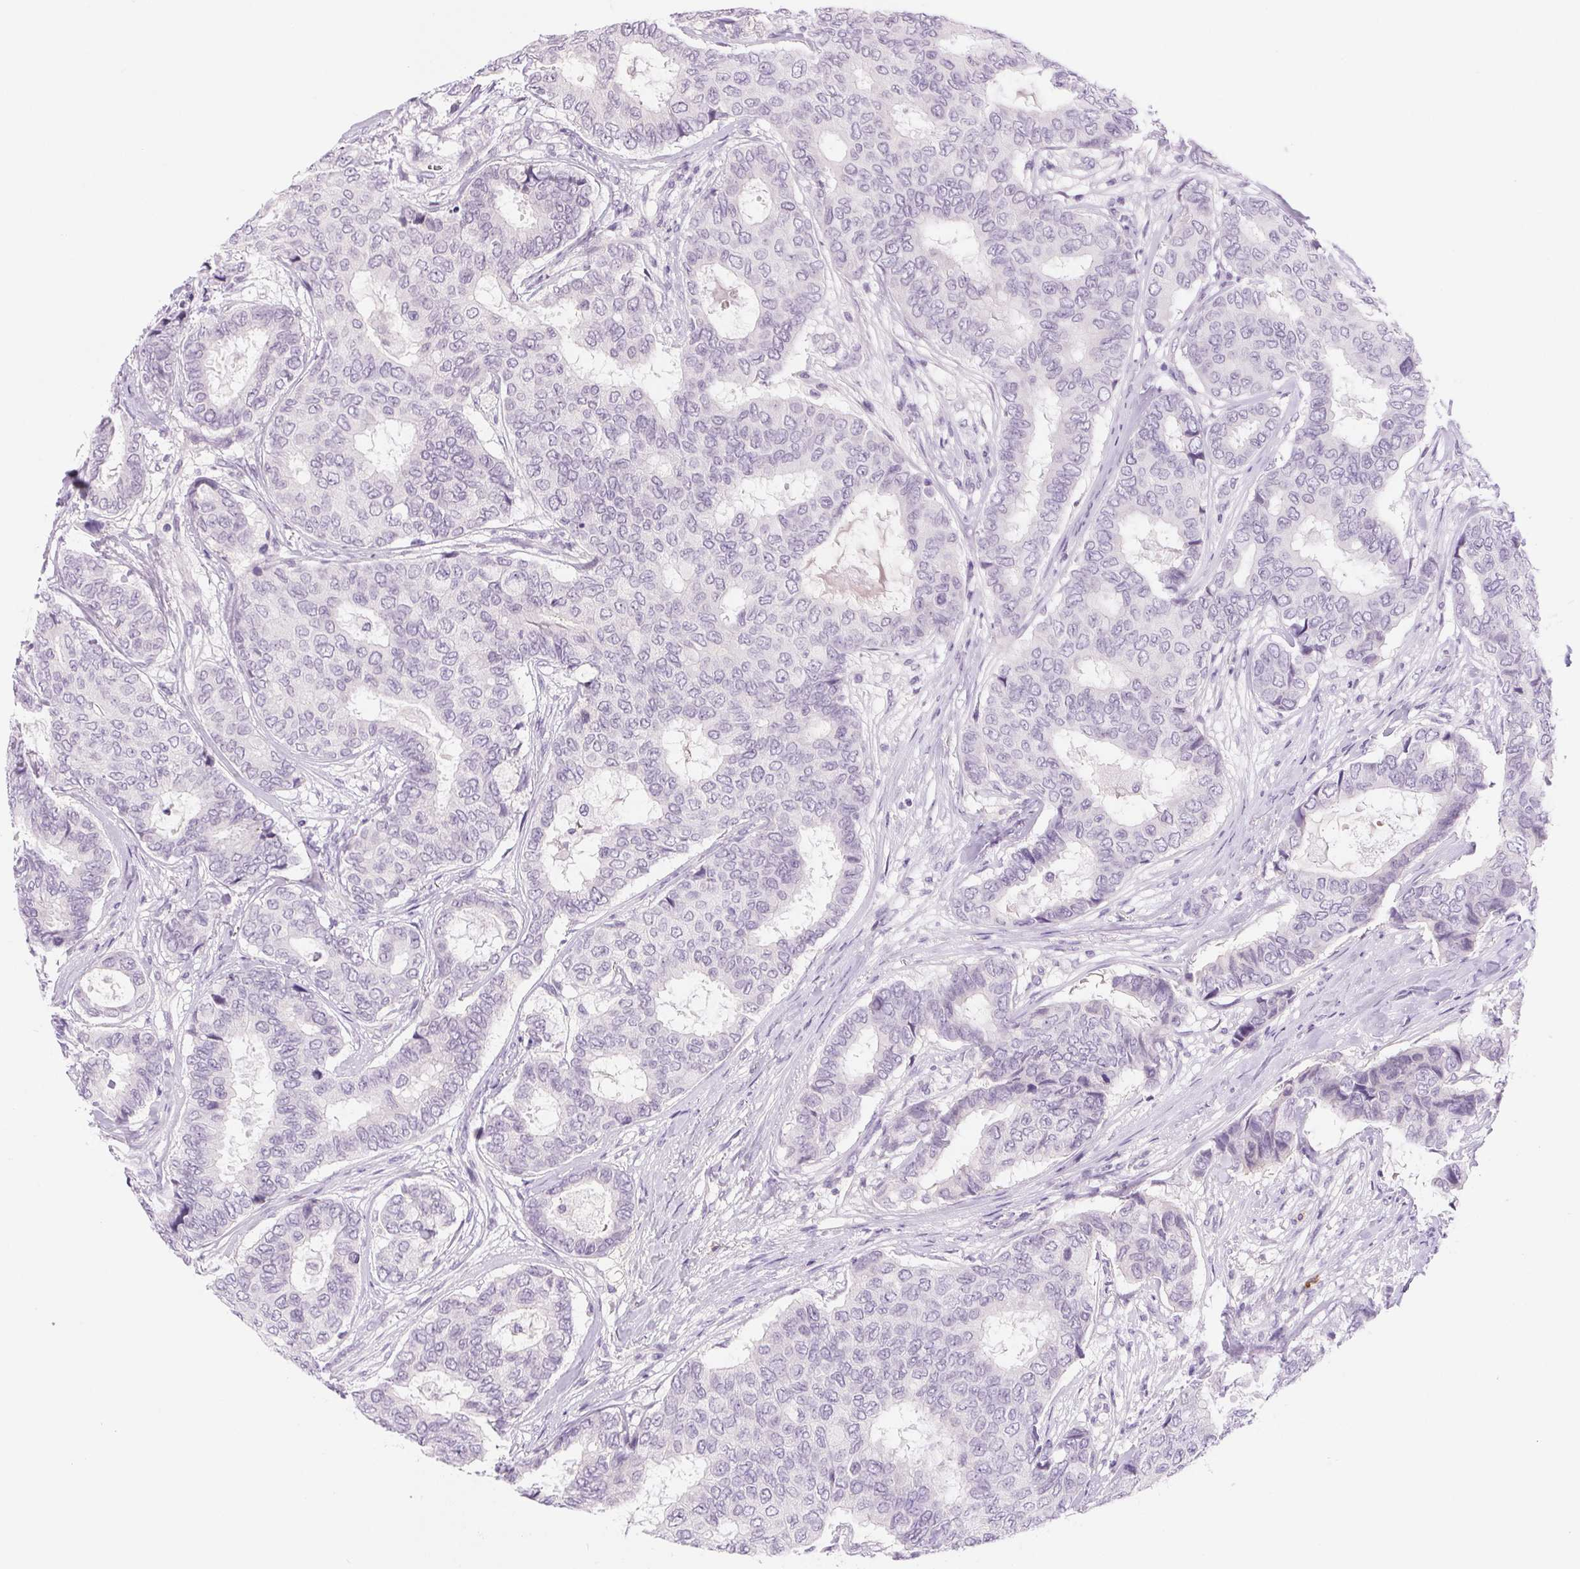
{"staining": {"intensity": "negative", "quantity": "none", "location": "none"}, "tissue": "breast cancer", "cell_type": "Tumor cells", "image_type": "cancer", "snomed": [{"axis": "morphology", "description": "Duct carcinoma"}, {"axis": "topography", "description": "Breast"}], "caption": "Breast cancer was stained to show a protein in brown. There is no significant staining in tumor cells.", "gene": "IFIT1B", "patient": {"sex": "female", "age": 75}}